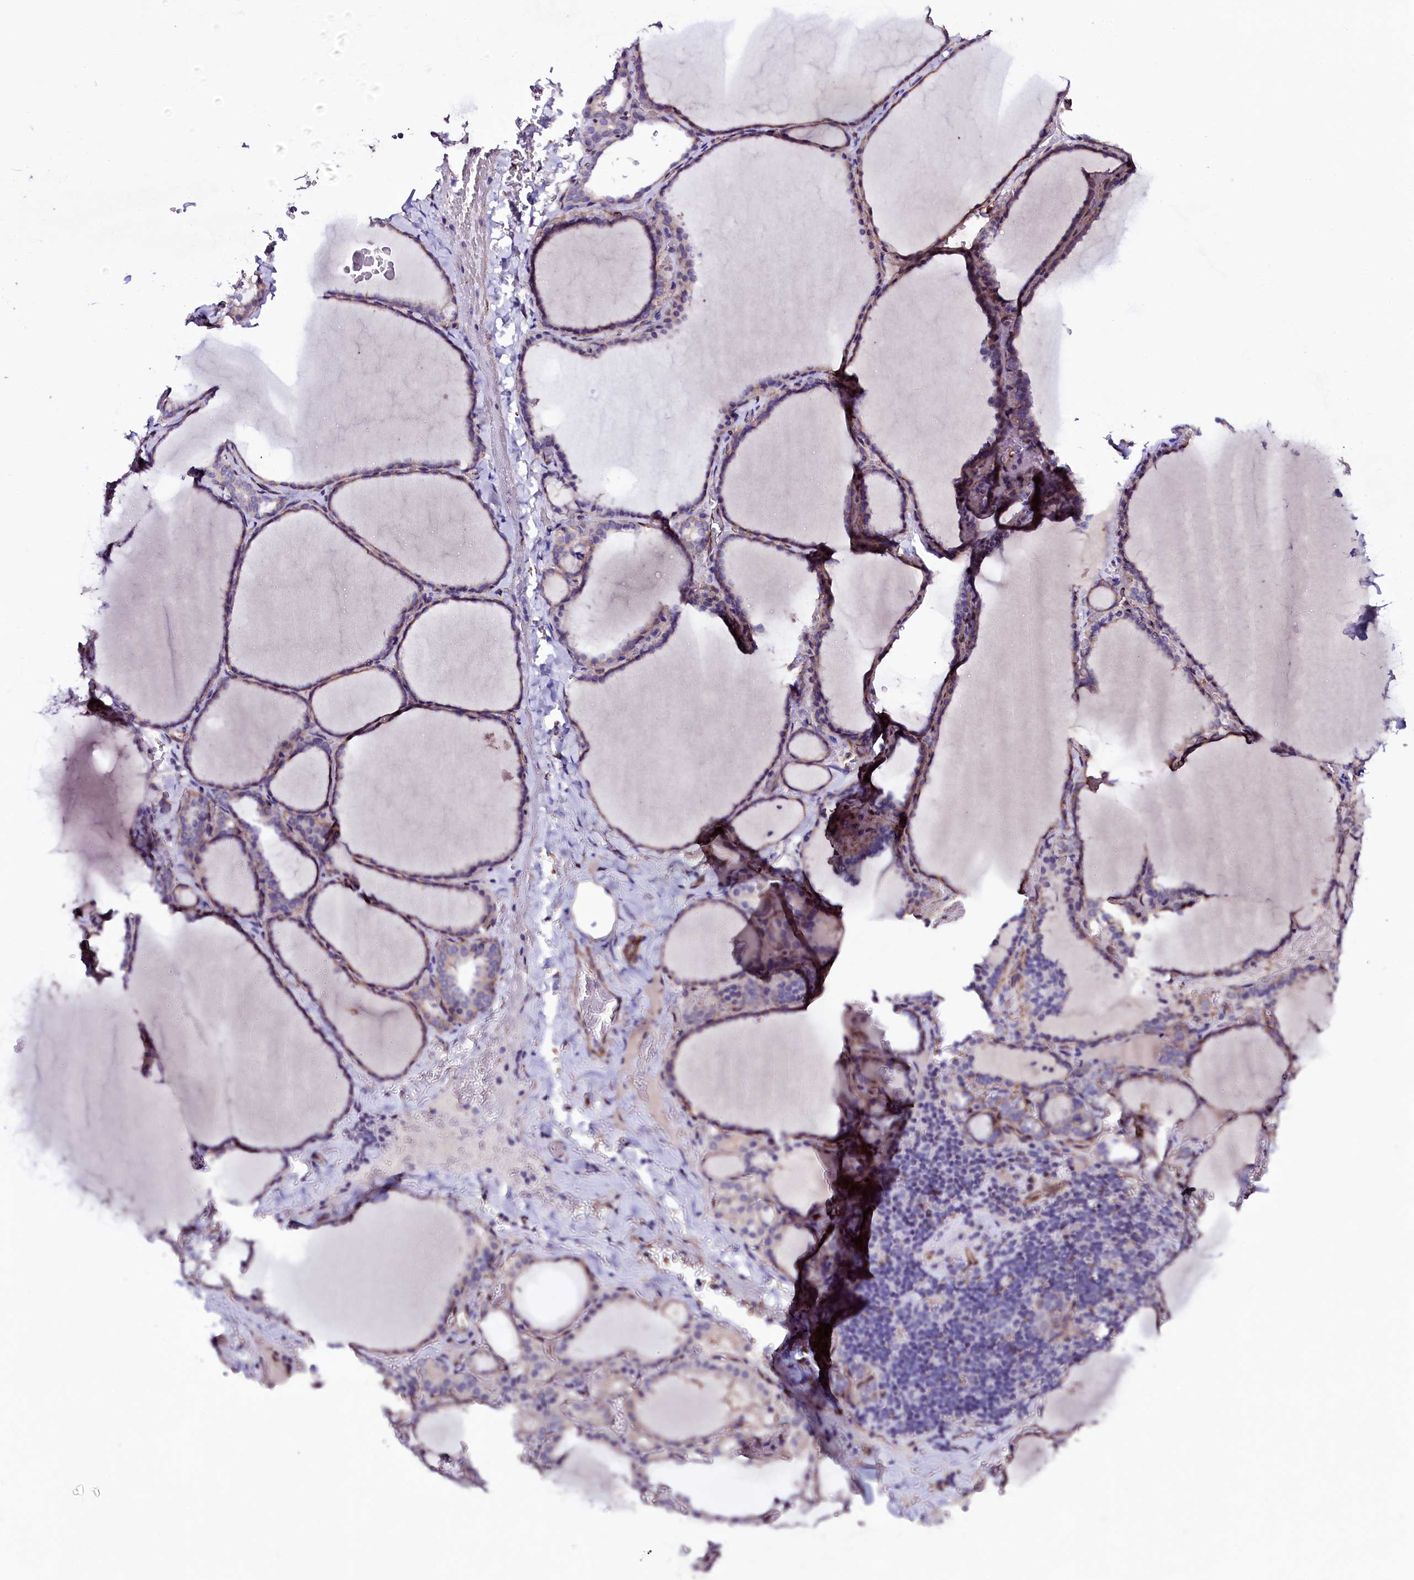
{"staining": {"intensity": "weak", "quantity": "<25%", "location": "cytoplasmic/membranous"}, "tissue": "thyroid gland", "cell_type": "Glandular cells", "image_type": "normal", "snomed": [{"axis": "morphology", "description": "Normal tissue, NOS"}, {"axis": "topography", "description": "Thyroid gland"}], "caption": "IHC of unremarkable thyroid gland demonstrates no staining in glandular cells.", "gene": "MEX3C", "patient": {"sex": "female", "age": 39}}